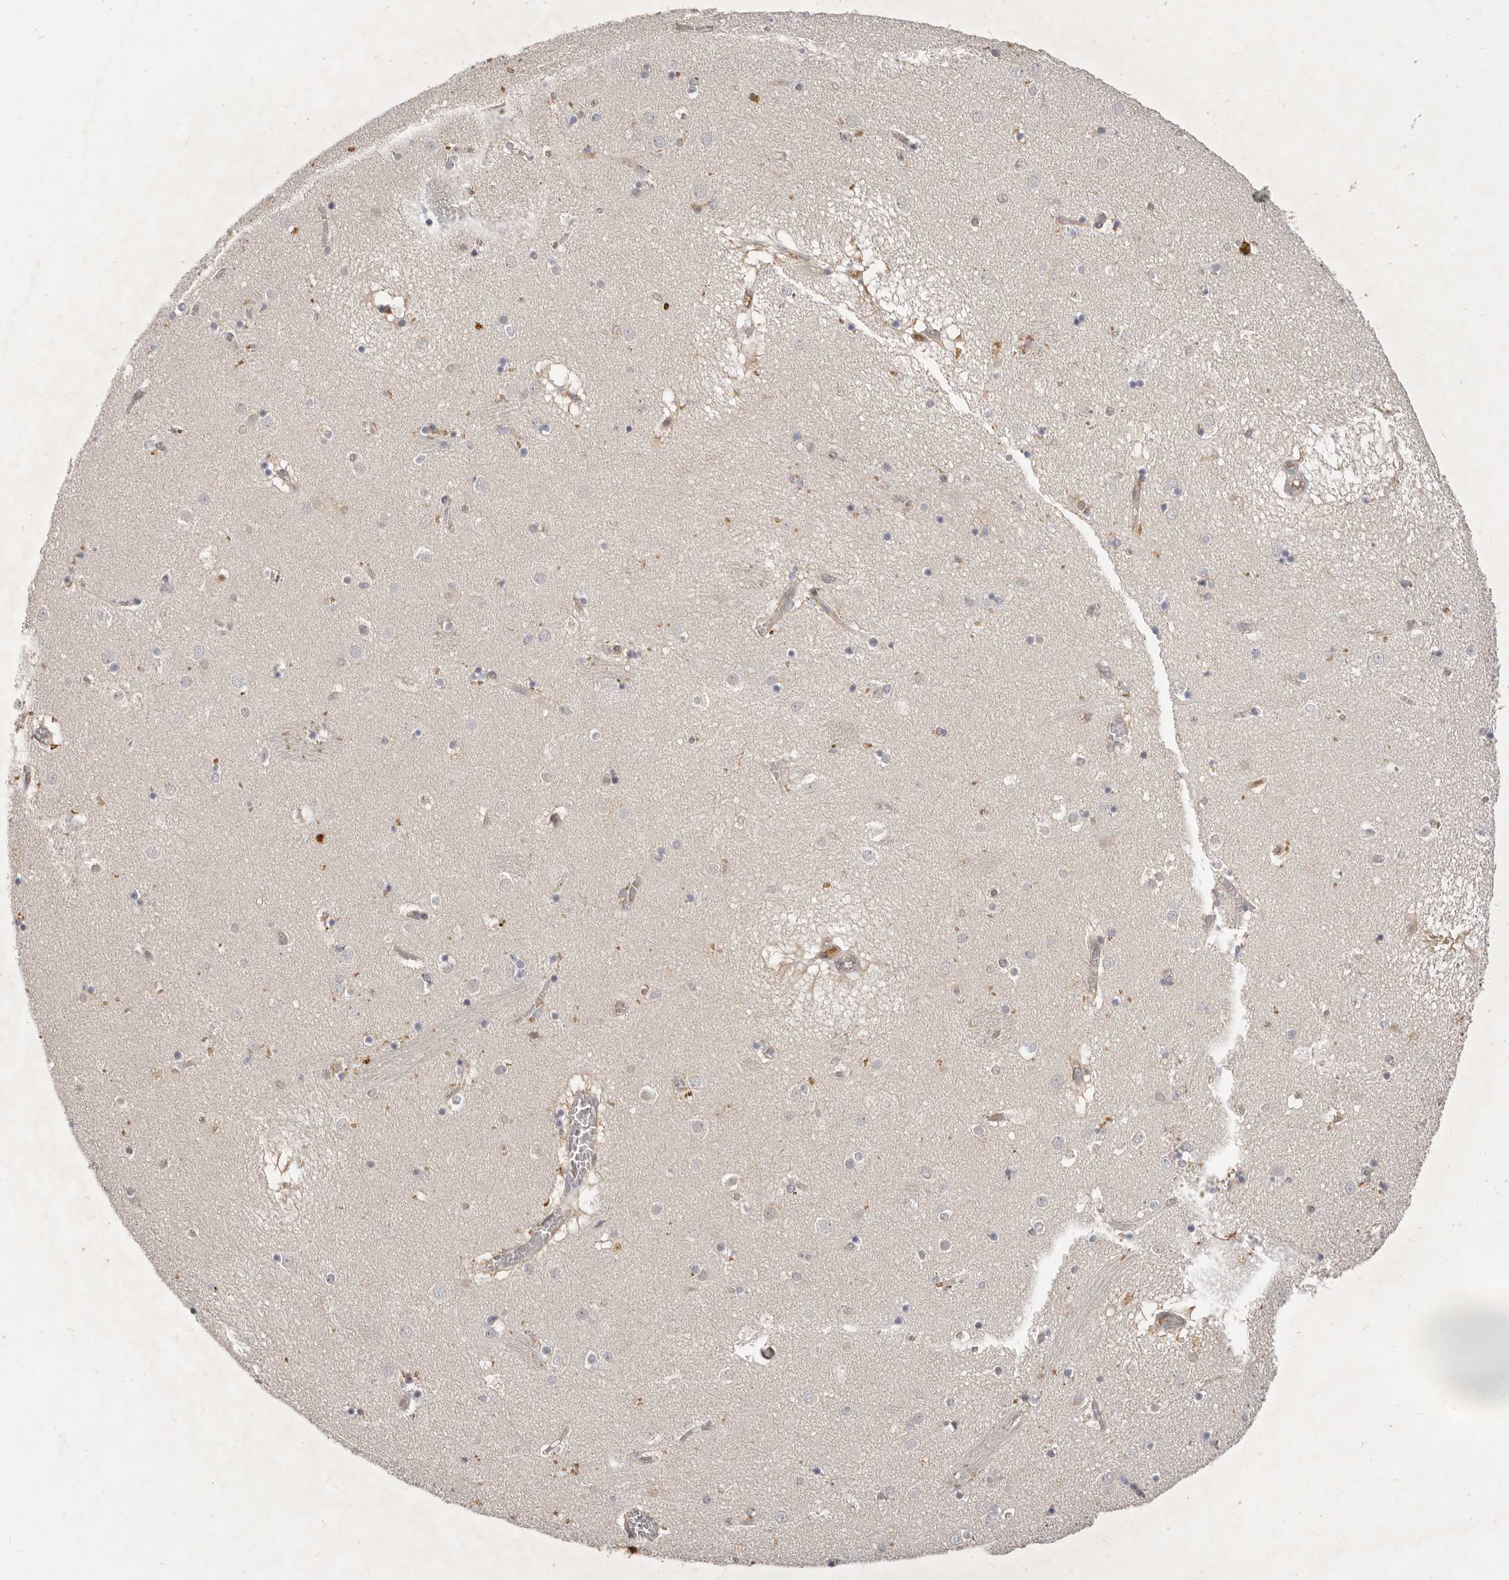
{"staining": {"intensity": "negative", "quantity": "none", "location": "none"}, "tissue": "caudate", "cell_type": "Glial cells", "image_type": "normal", "snomed": [{"axis": "morphology", "description": "Normal tissue, NOS"}, {"axis": "topography", "description": "Lateral ventricle wall"}], "caption": "DAB immunohistochemical staining of unremarkable human caudate displays no significant staining in glial cells.", "gene": "USP49", "patient": {"sex": "male", "age": 70}}